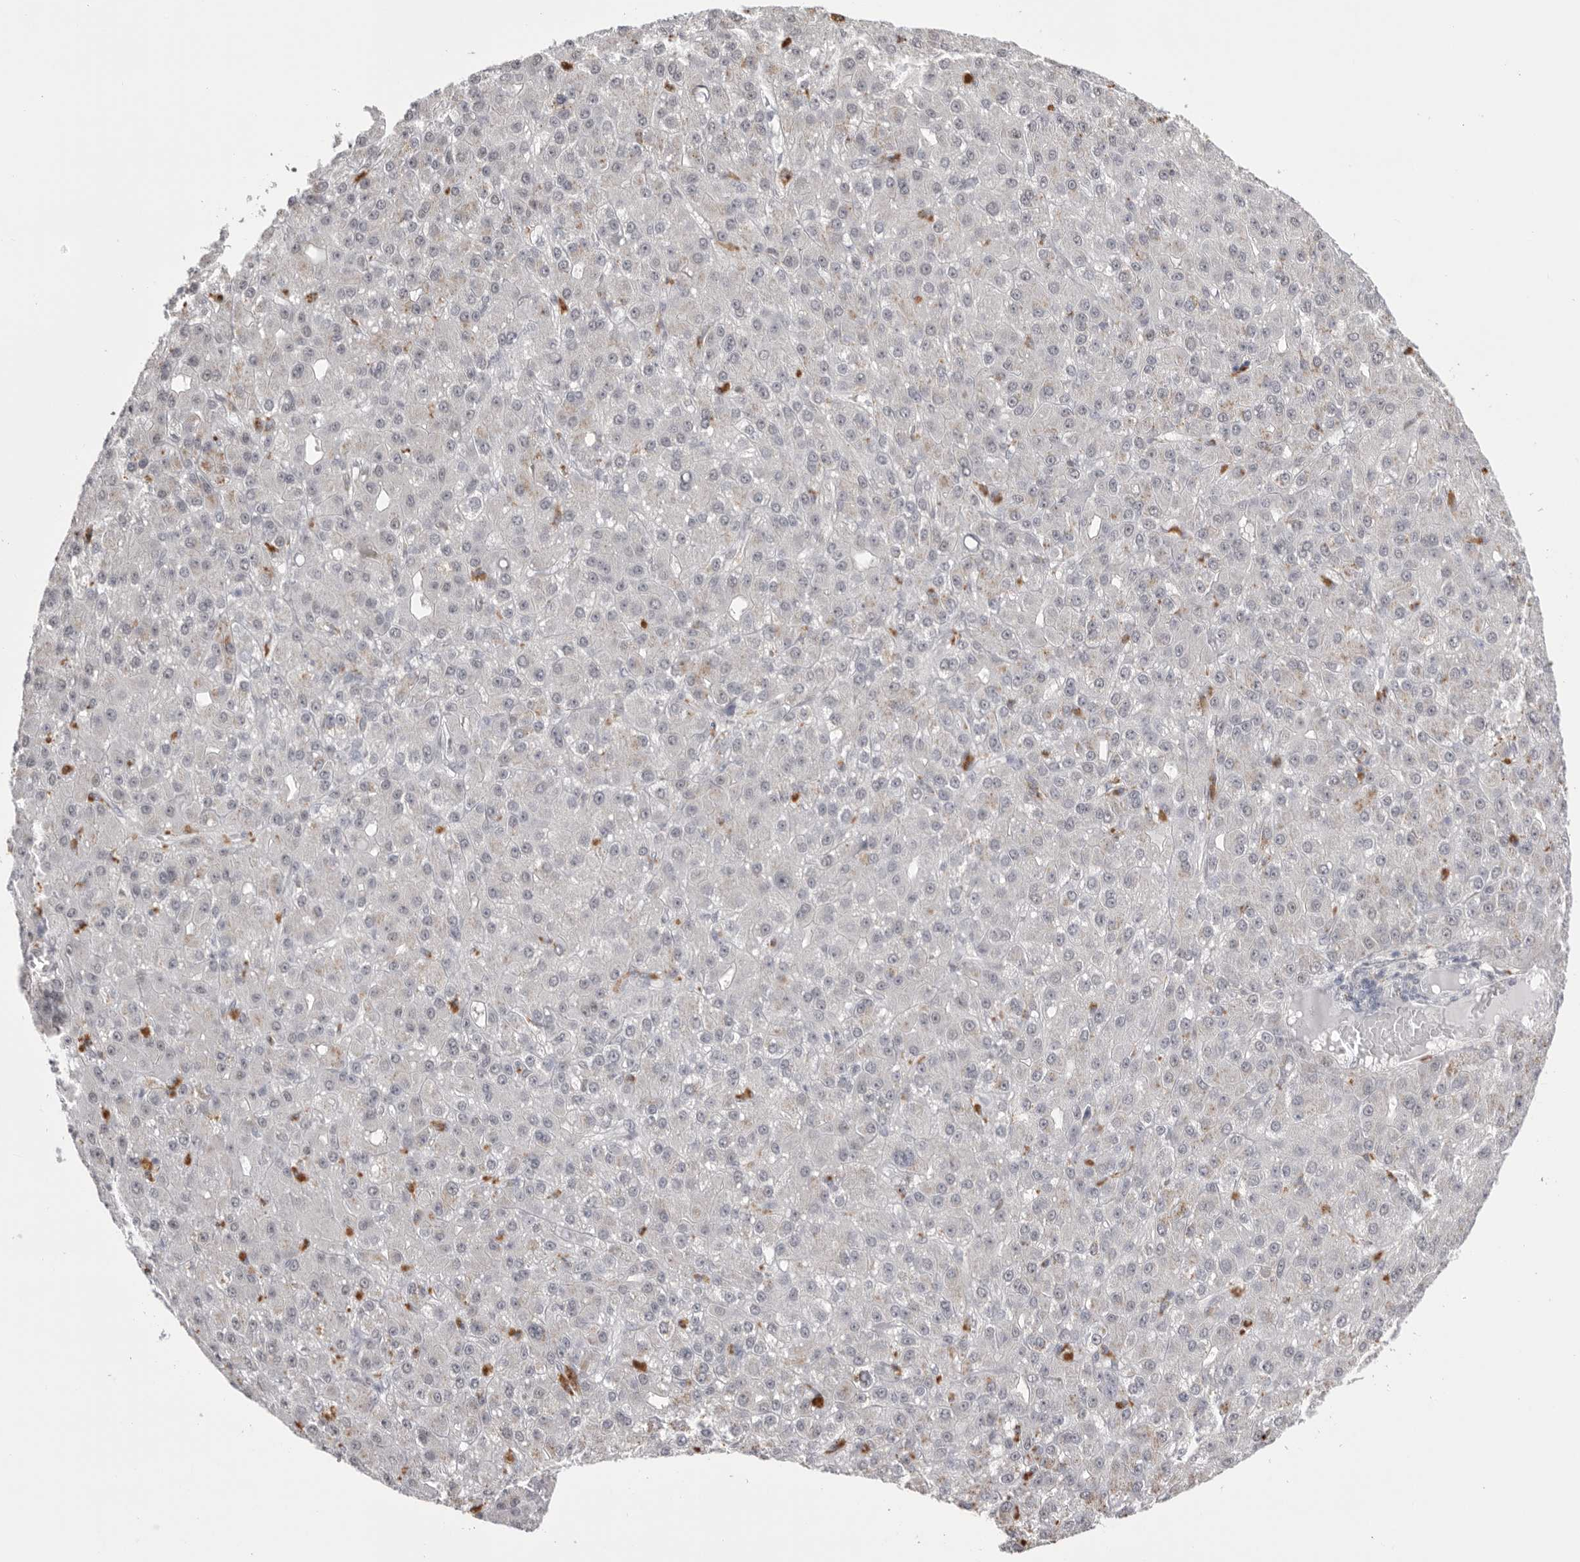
{"staining": {"intensity": "negative", "quantity": "none", "location": "none"}, "tissue": "liver cancer", "cell_type": "Tumor cells", "image_type": "cancer", "snomed": [{"axis": "morphology", "description": "Carcinoma, Hepatocellular, NOS"}, {"axis": "topography", "description": "Liver"}], "caption": "Tumor cells show no significant staining in hepatocellular carcinoma (liver).", "gene": "BCLAF3", "patient": {"sex": "male", "age": 67}}